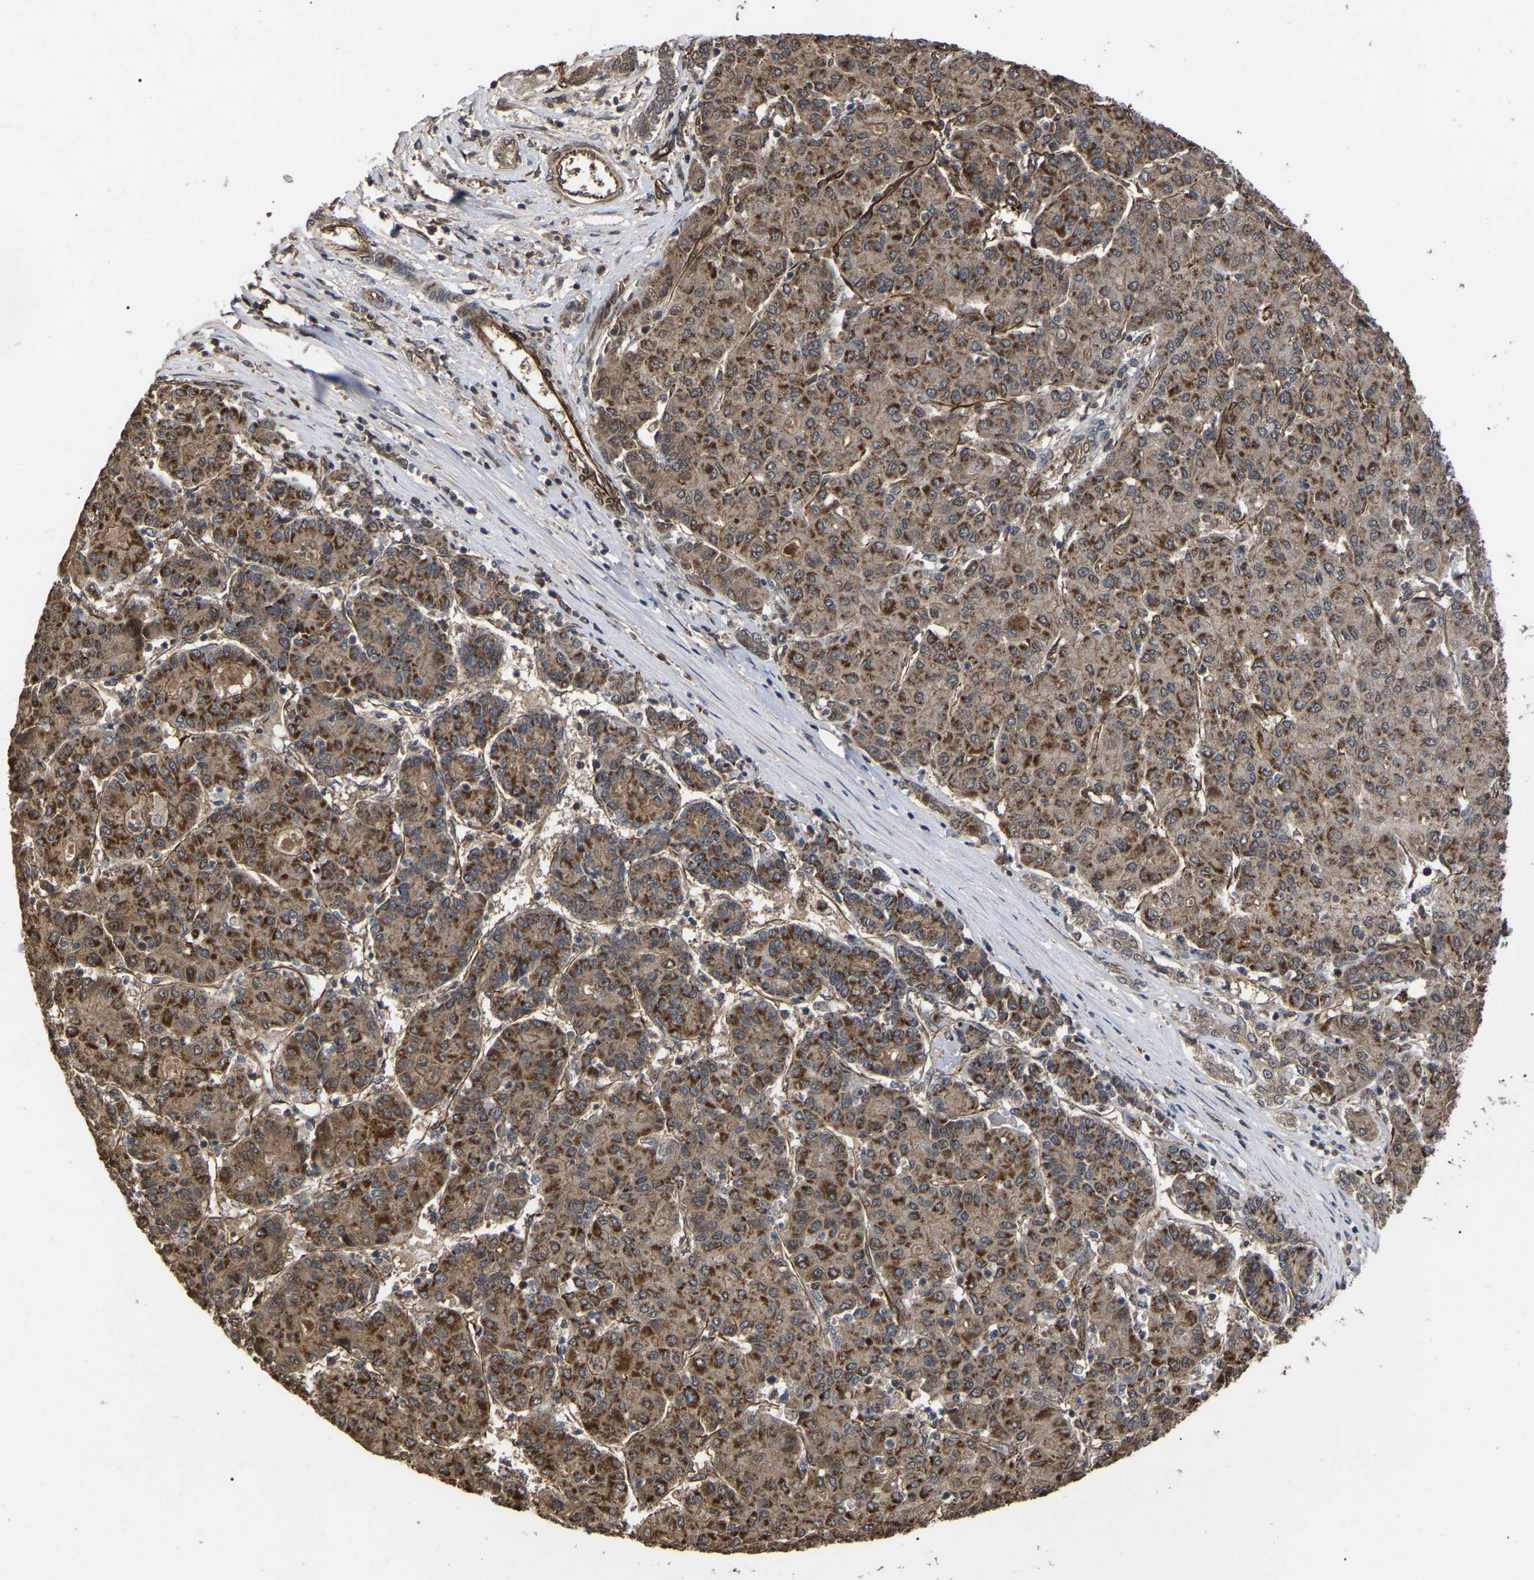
{"staining": {"intensity": "moderate", "quantity": ">75%", "location": "cytoplasmic/membranous"}, "tissue": "liver cancer", "cell_type": "Tumor cells", "image_type": "cancer", "snomed": [{"axis": "morphology", "description": "Carcinoma, Hepatocellular, NOS"}, {"axis": "topography", "description": "Liver"}], "caption": "Protein expression analysis of hepatocellular carcinoma (liver) shows moderate cytoplasmic/membranous positivity in about >75% of tumor cells. (IHC, brightfield microscopy, high magnification).", "gene": "FAM161B", "patient": {"sex": "male", "age": 65}}